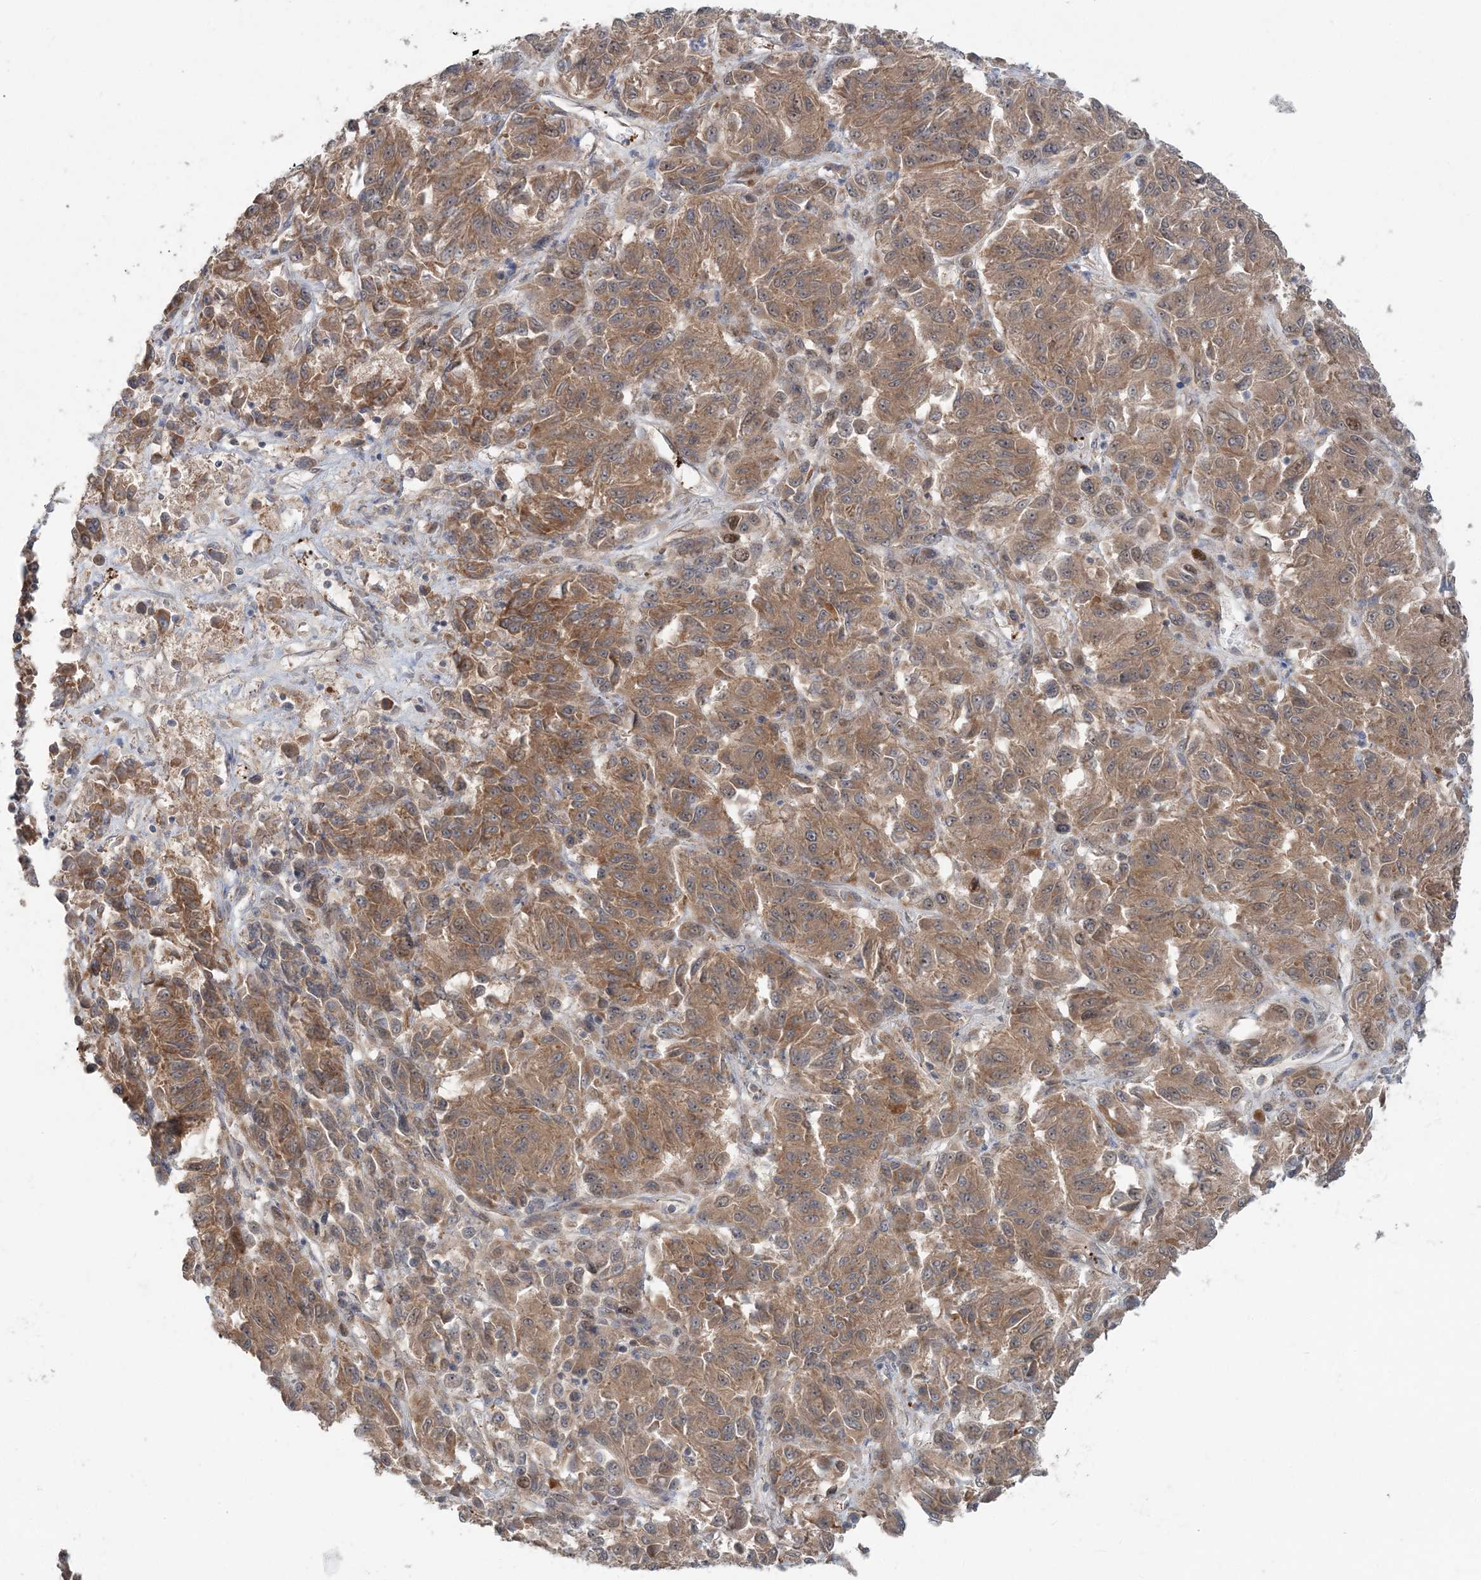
{"staining": {"intensity": "moderate", "quantity": ">75%", "location": "cytoplasmic/membranous"}, "tissue": "melanoma", "cell_type": "Tumor cells", "image_type": "cancer", "snomed": [{"axis": "morphology", "description": "Malignant melanoma, Metastatic site"}, {"axis": "topography", "description": "Lung"}], "caption": "The immunohistochemical stain highlights moderate cytoplasmic/membranous positivity in tumor cells of melanoma tissue.", "gene": "GEMIN5", "patient": {"sex": "male", "age": 64}}